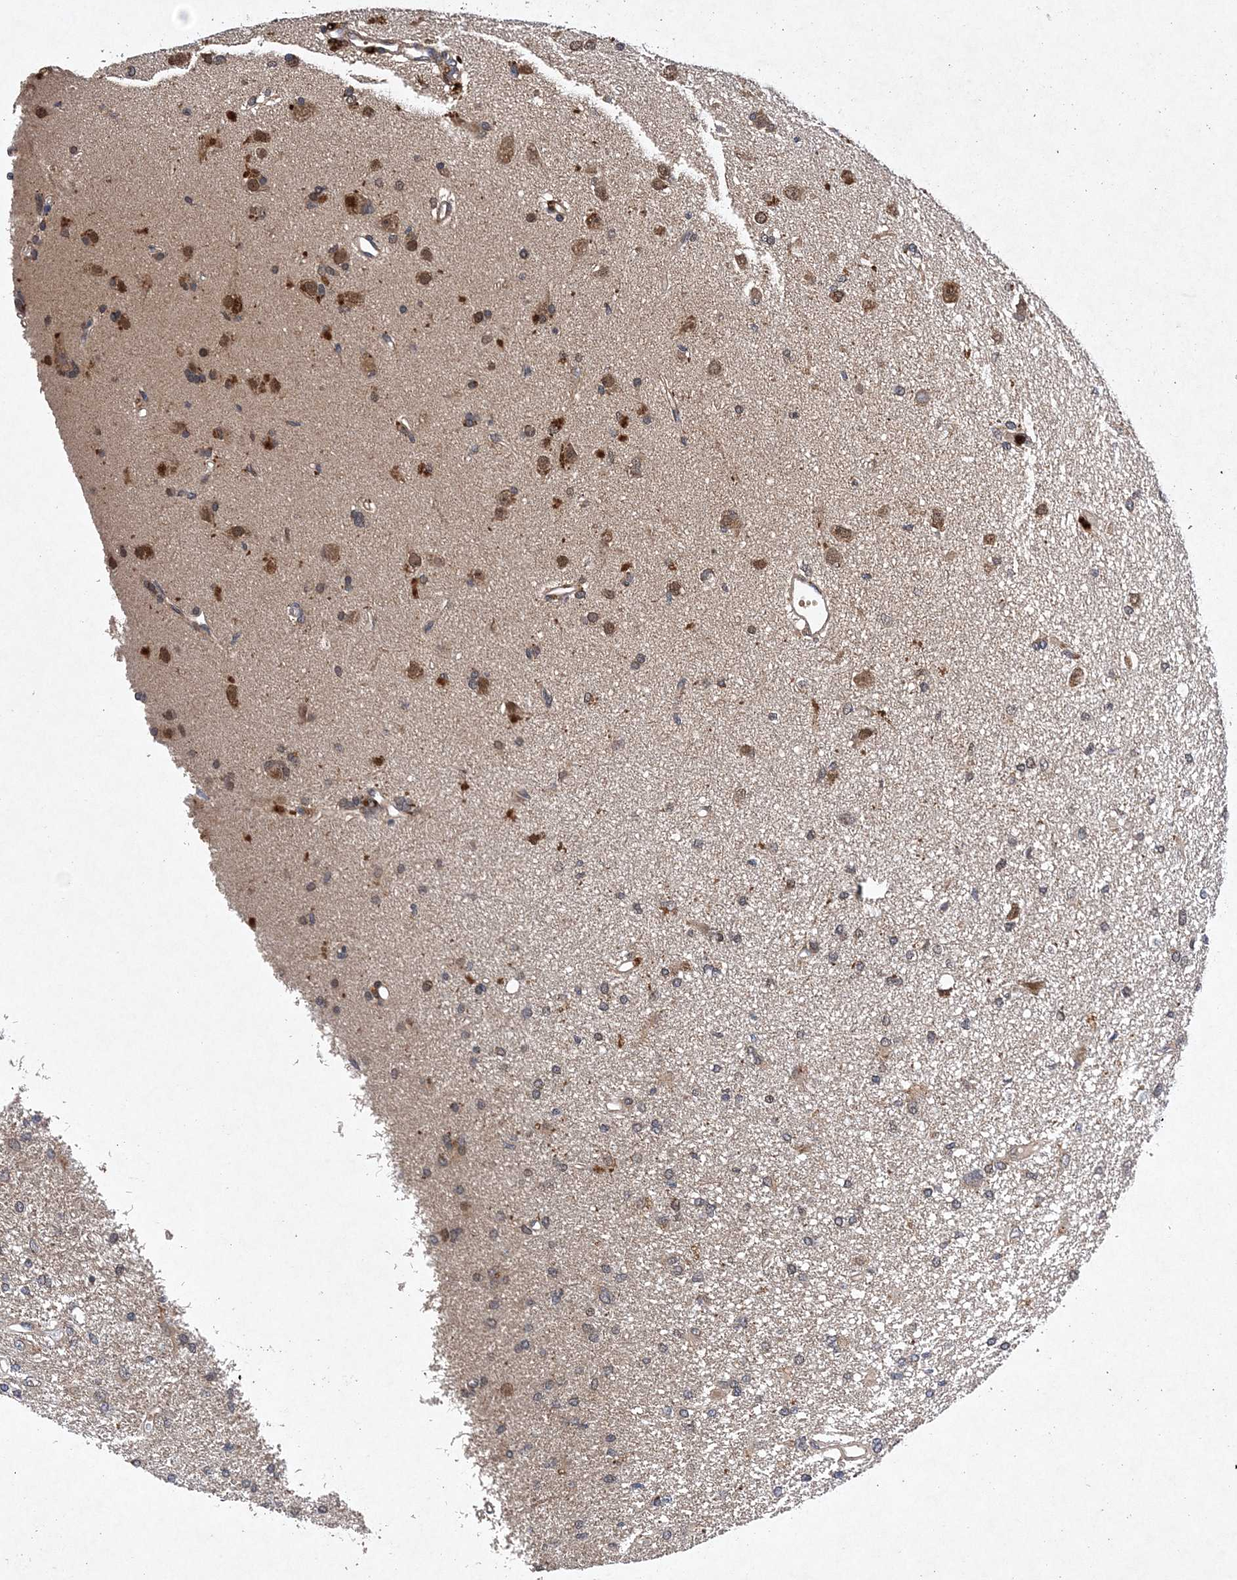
{"staining": {"intensity": "moderate", "quantity": "<25%", "location": "cytoplasmic/membranous"}, "tissue": "glioma", "cell_type": "Tumor cells", "image_type": "cancer", "snomed": [{"axis": "morphology", "description": "Glioma, malignant, High grade"}, {"axis": "topography", "description": "Brain"}], "caption": "There is low levels of moderate cytoplasmic/membranous staining in tumor cells of glioma, as demonstrated by immunohistochemical staining (brown color).", "gene": "PROSER1", "patient": {"sex": "female", "age": 59}}